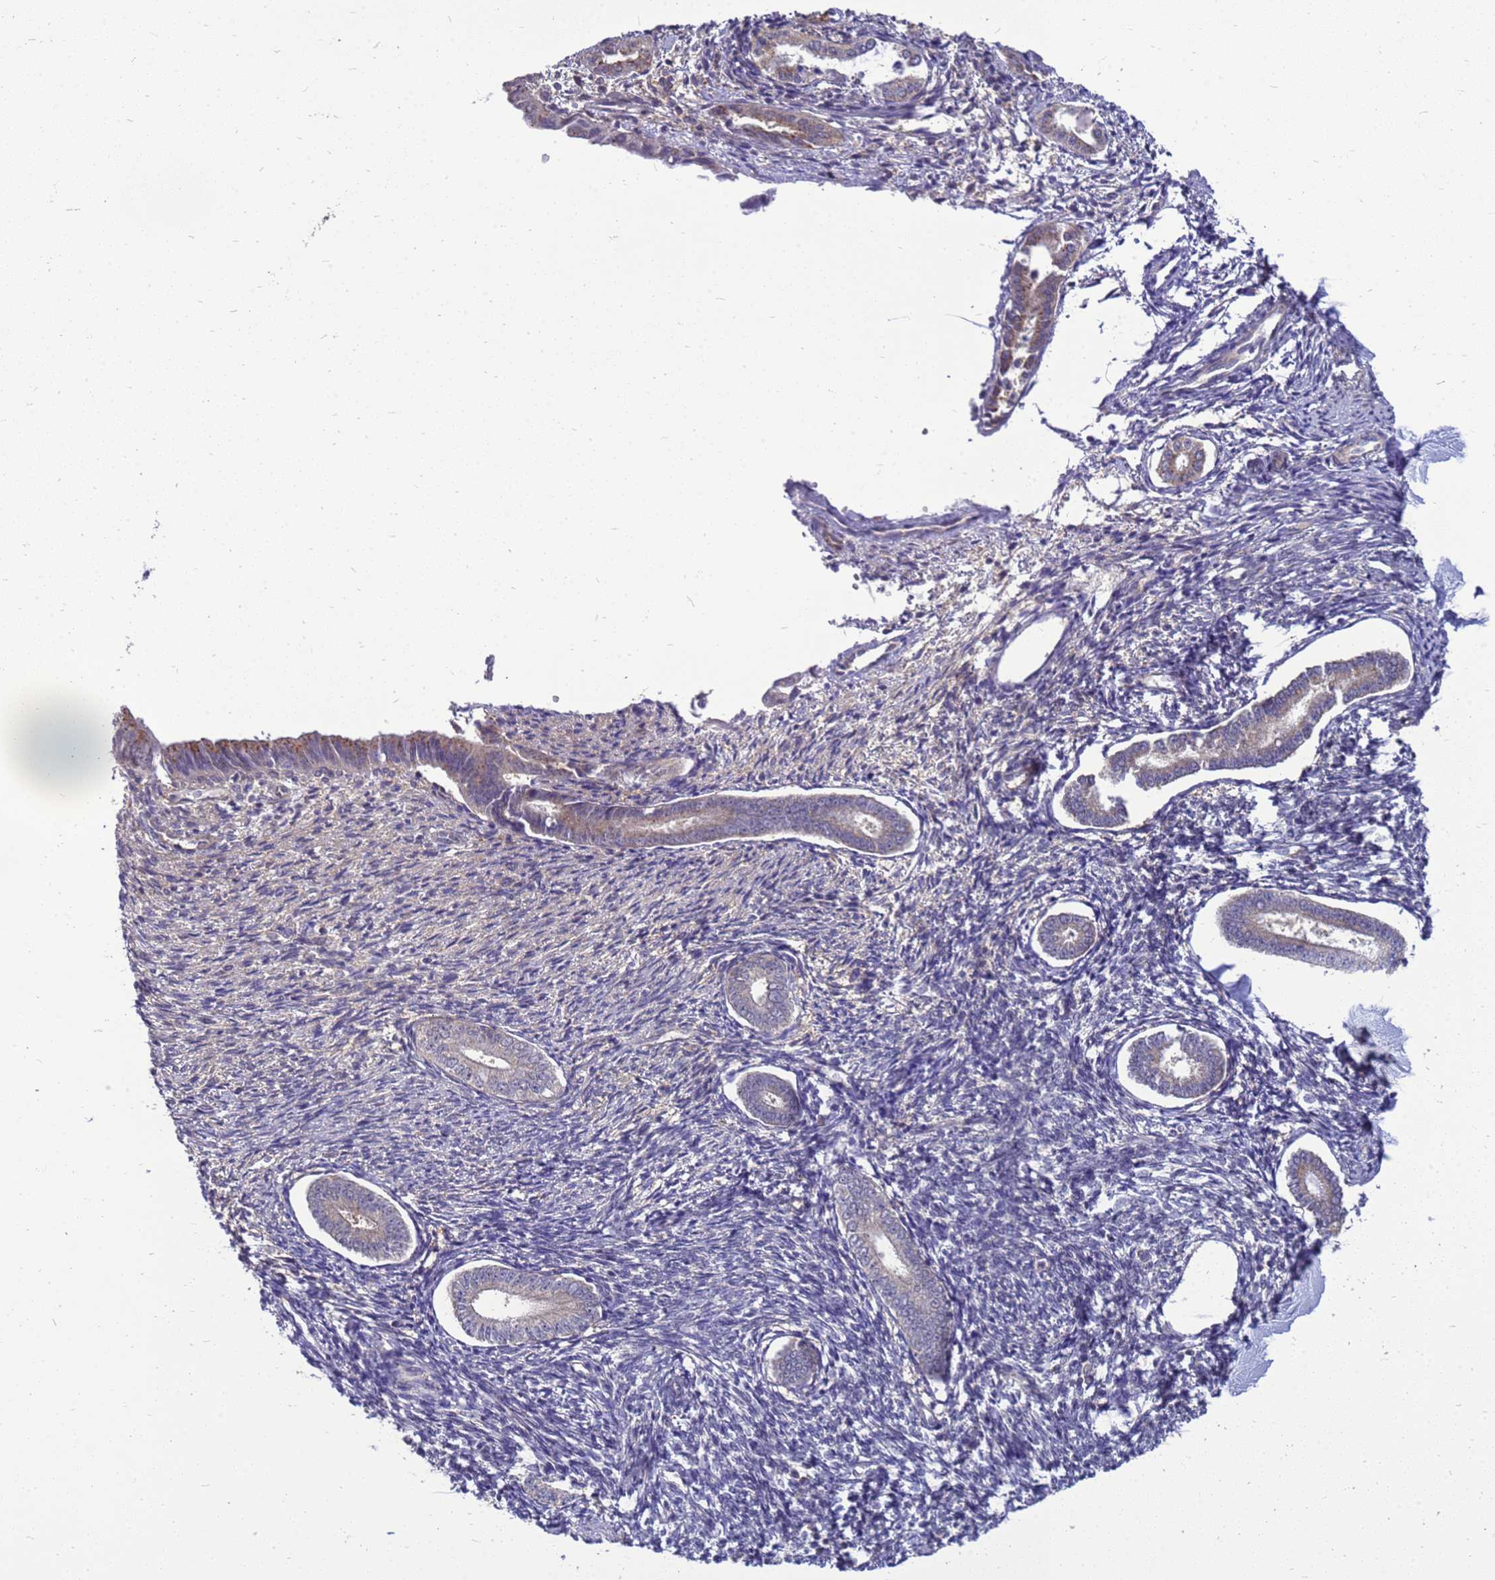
{"staining": {"intensity": "negative", "quantity": "none", "location": "none"}, "tissue": "endometrium", "cell_type": "Cells in endometrial stroma", "image_type": "normal", "snomed": [{"axis": "morphology", "description": "Normal tissue, NOS"}, {"axis": "topography", "description": "Endometrium"}], "caption": "IHC of benign human endometrium shows no expression in cells in endometrial stroma.", "gene": "ENOPH1", "patient": {"sex": "female", "age": 56}}